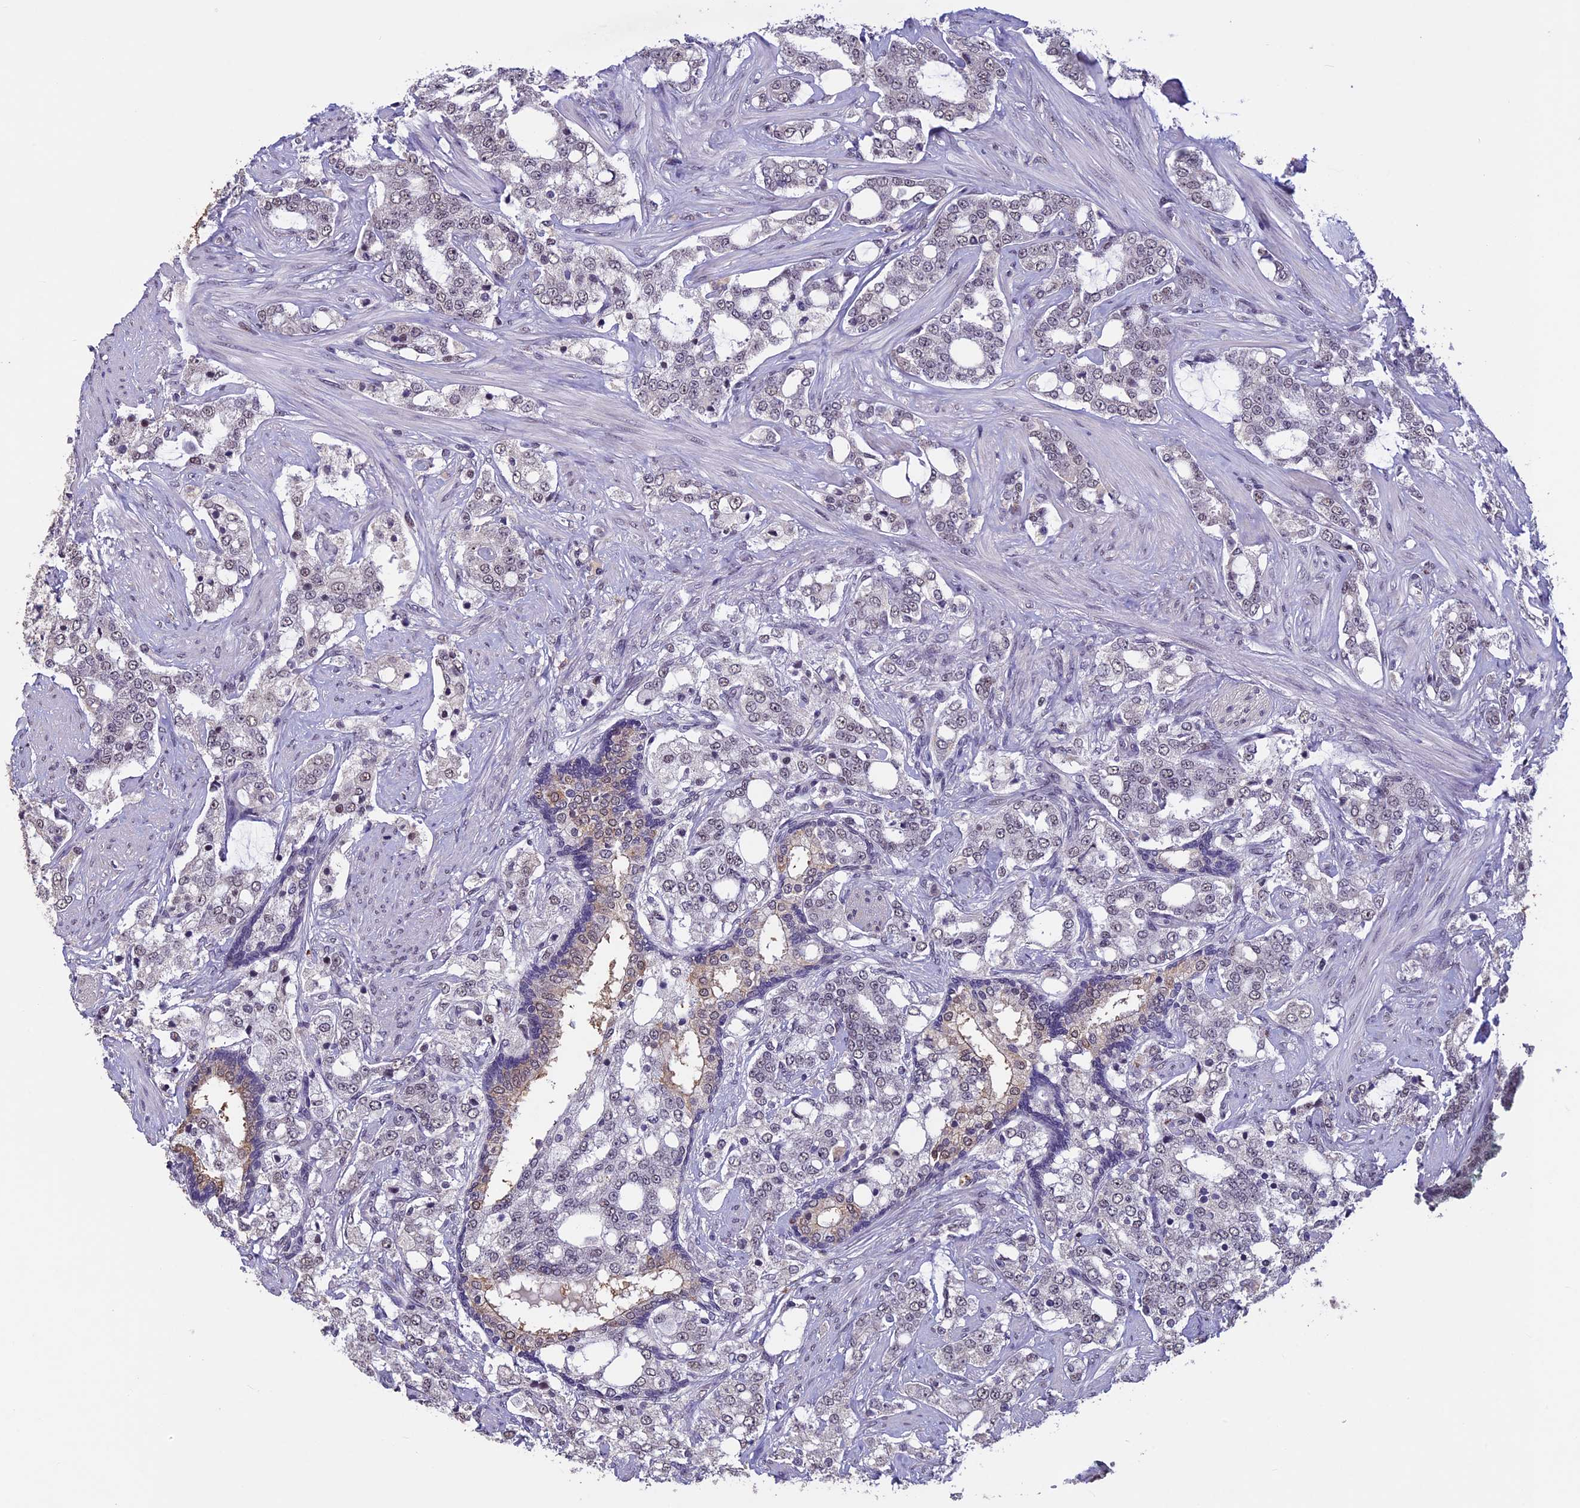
{"staining": {"intensity": "weak", "quantity": "25%-75%", "location": "nuclear"}, "tissue": "prostate cancer", "cell_type": "Tumor cells", "image_type": "cancer", "snomed": [{"axis": "morphology", "description": "Adenocarcinoma, High grade"}, {"axis": "topography", "description": "Prostate"}], "caption": "The micrograph displays a brown stain indicating the presence of a protein in the nuclear of tumor cells in prostate adenocarcinoma (high-grade).", "gene": "RNF40", "patient": {"sex": "male", "age": 64}}